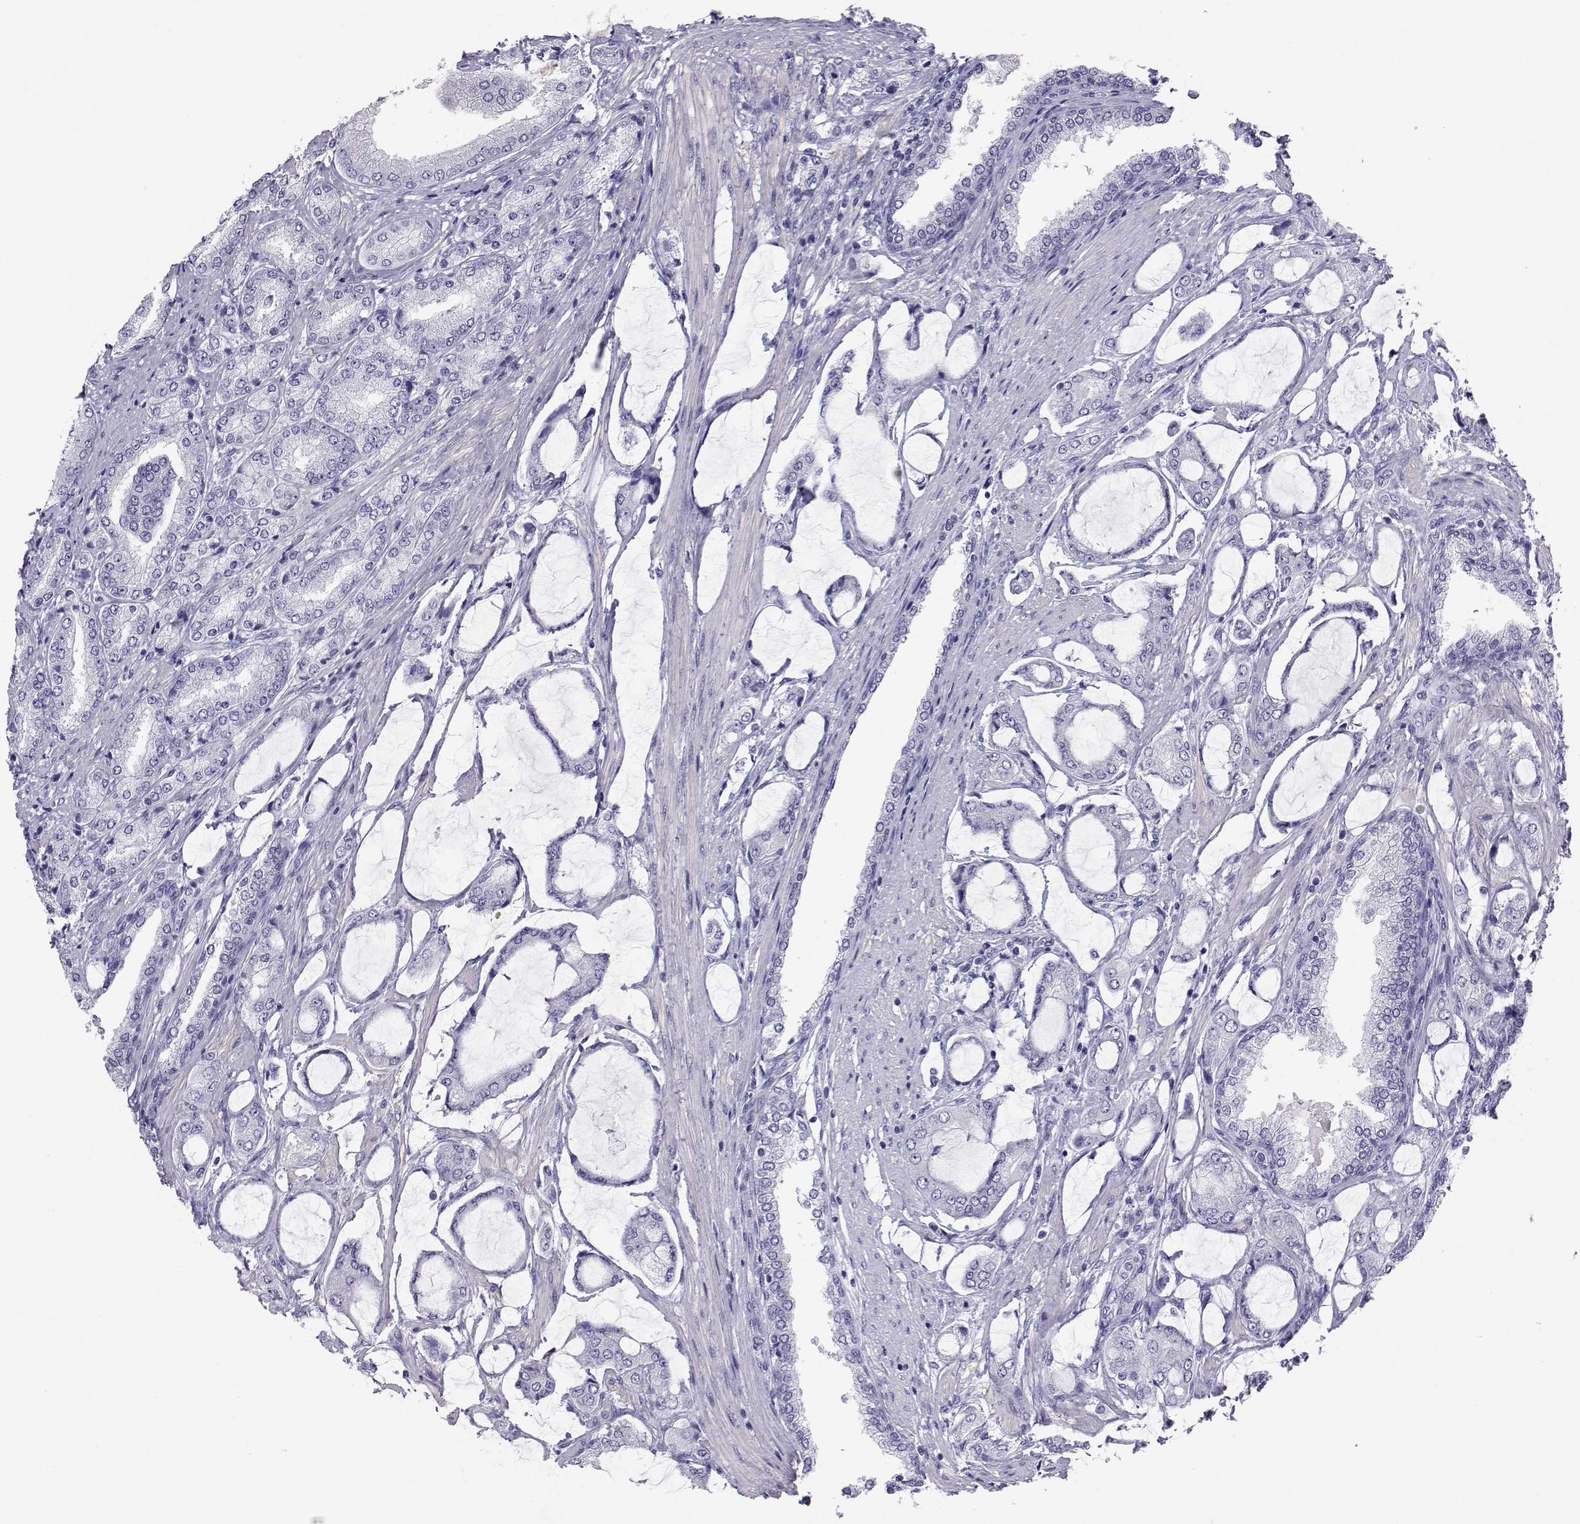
{"staining": {"intensity": "negative", "quantity": "none", "location": "none"}, "tissue": "prostate cancer", "cell_type": "Tumor cells", "image_type": "cancer", "snomed": [{"axis": "morphology", "description": "Adenocarcinoma, NOS"}, {"axis": "topography", "description": "Prostate"}], "caption": "Immunohistochemistry (IHC) micrograph of adenocarcinoma (prostate) stained for a protein (brown), which displays no positivity in tumor cells.", "gene": "PLIN4", "patient": {"sex": "male", "age": 63}}